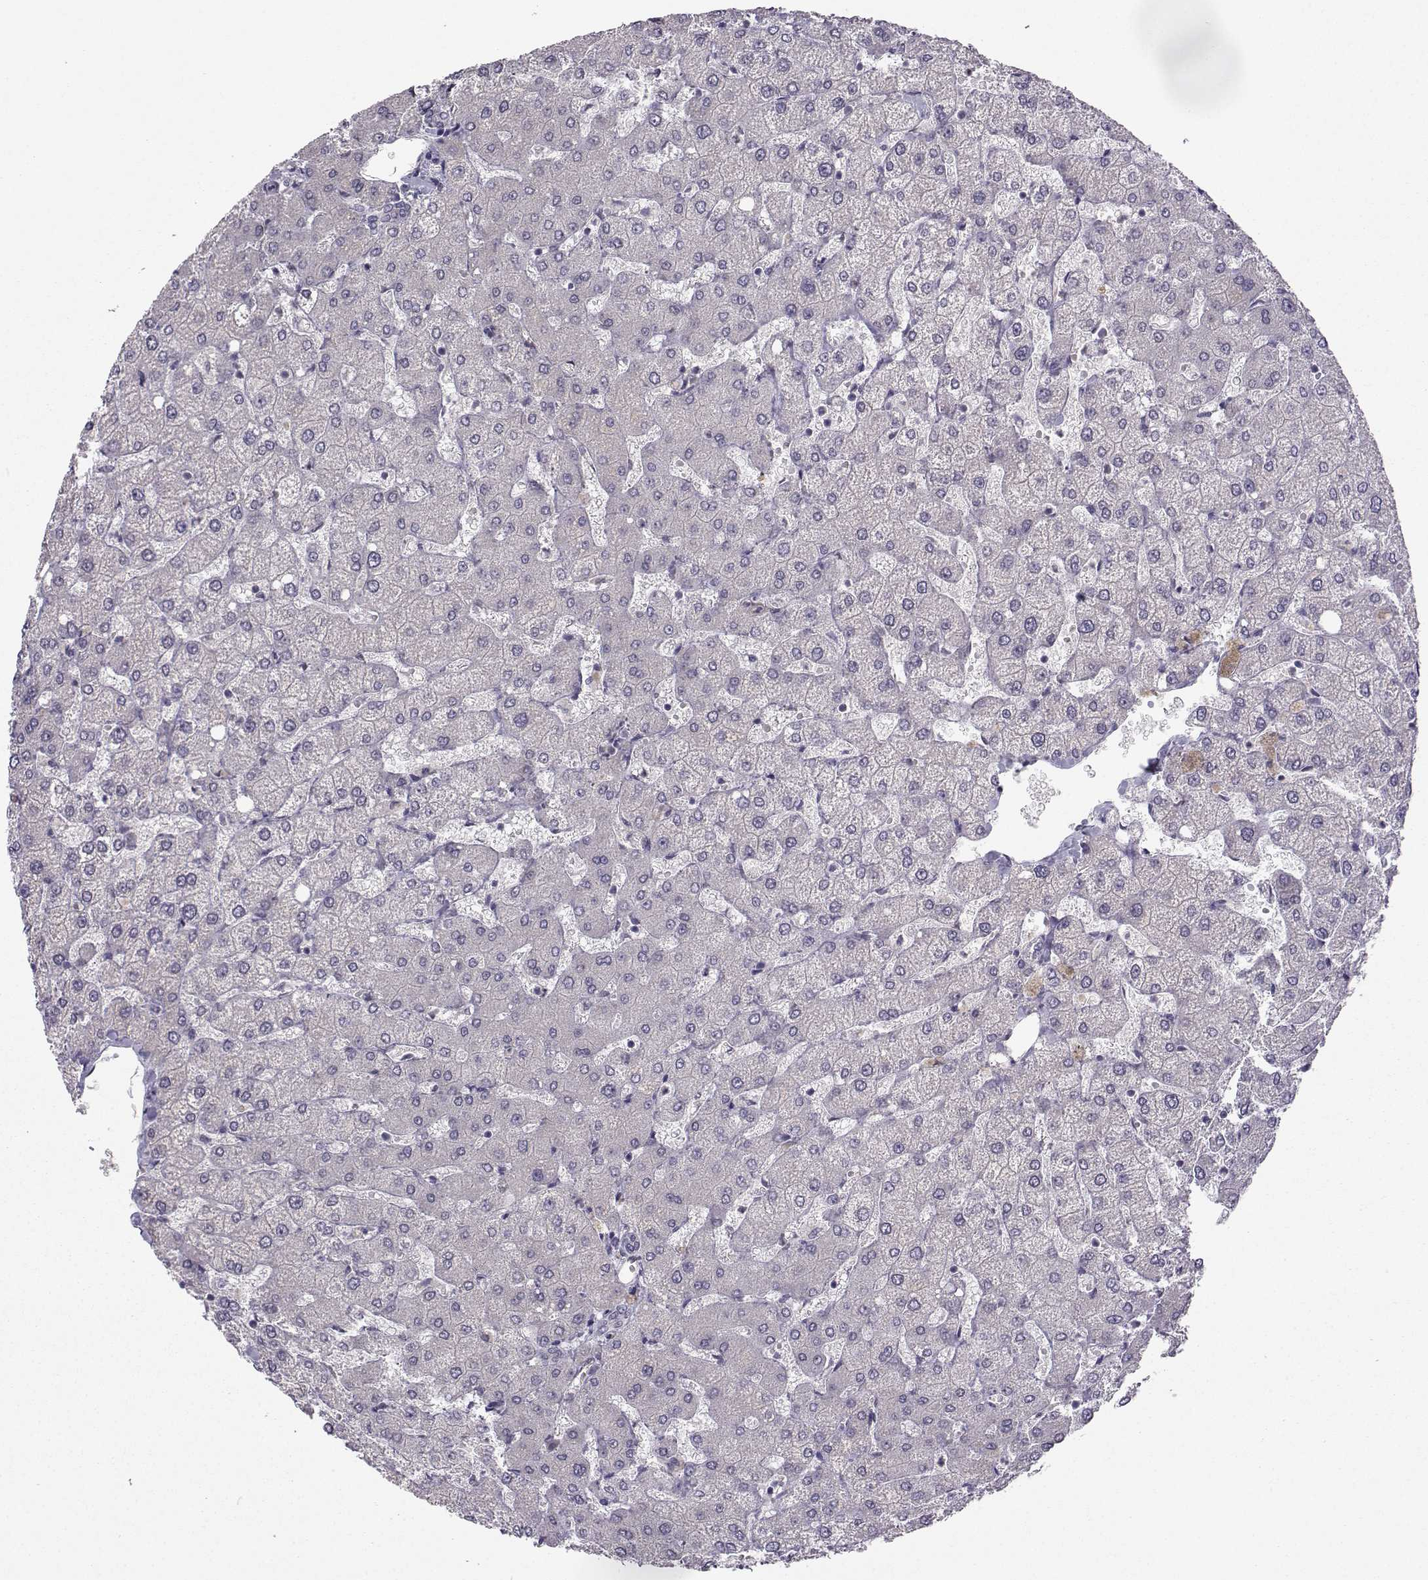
{"staining": {"intensity": "negative", "quantity": "none", "location": "none"}, "tissue": "liver", "cell_type": "Cholangiocytes", "image_type": "normal", "snomed": [{"axis": "morphology", "description": "Normal tissue, NOS"}, {"axis": "topography", "description": "Liver"}], "caption": "Cholangiocytes show no significant protein staining in normal liver.", "gene": "NQO1", "patient": {"sex": "female", "age": 54}}